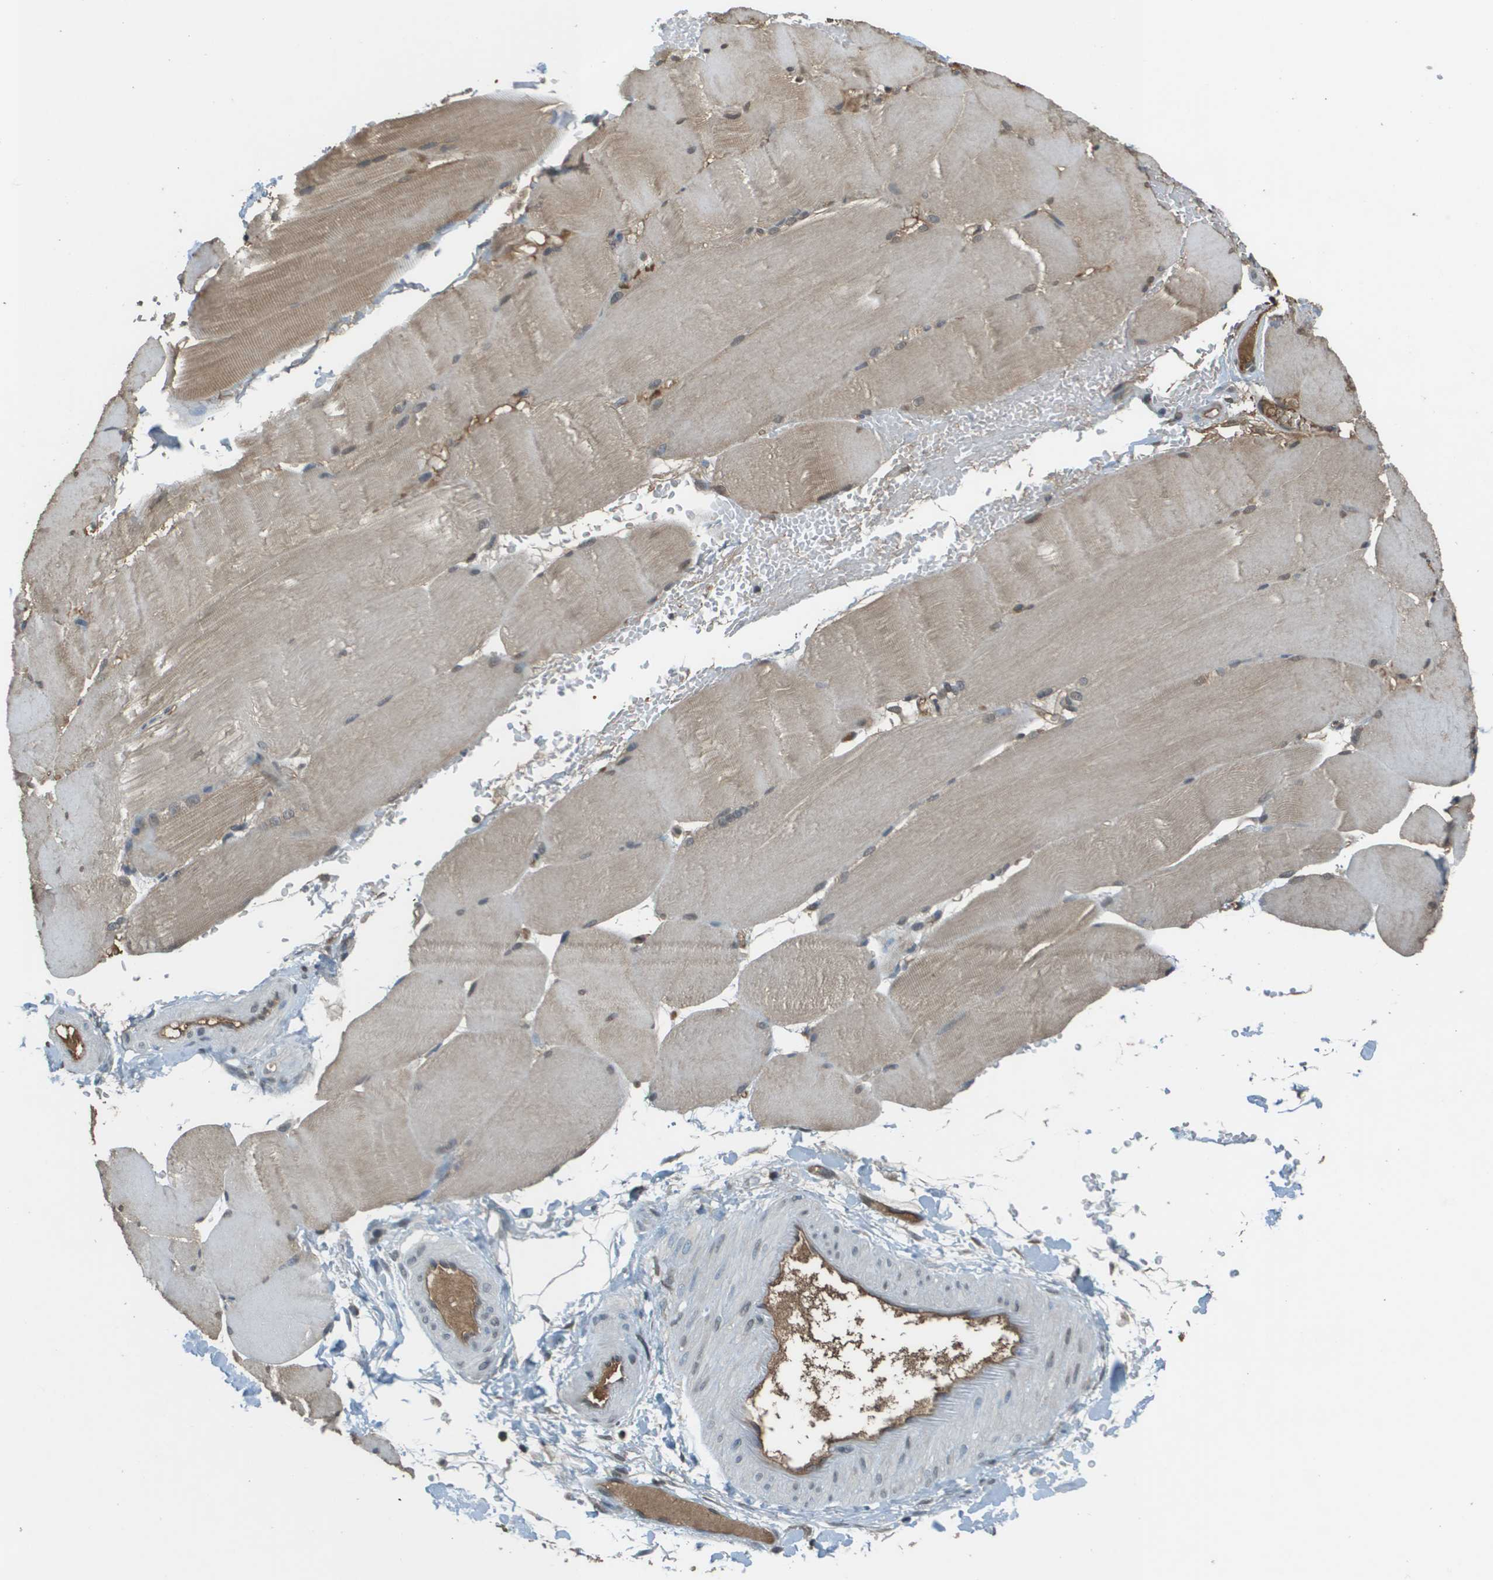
{"staining": {"intensity": "weak", "quantity": "25%-75%", "location": "cytoplasmic/membranous"}, "tissue": "skeletal muscle", "cell_type": "Myocytes", "image_type": "normal", "snomed": [{"axis": "morphology", "description": "Normal tissue, NOS"}, {"axis": "topography", "description": "Skin"}, {"axis": "topography", "description": "Skeletal muscle"}], "caption": "DAB immunohistochemical staining of unremarkable skeletal muscle demonstrates weak cytoplasmic/membranous protein expression in about 25%-75% of myocytes.", "gene": "NDRG2", "patient": {"sex": "male", "age": 83}}